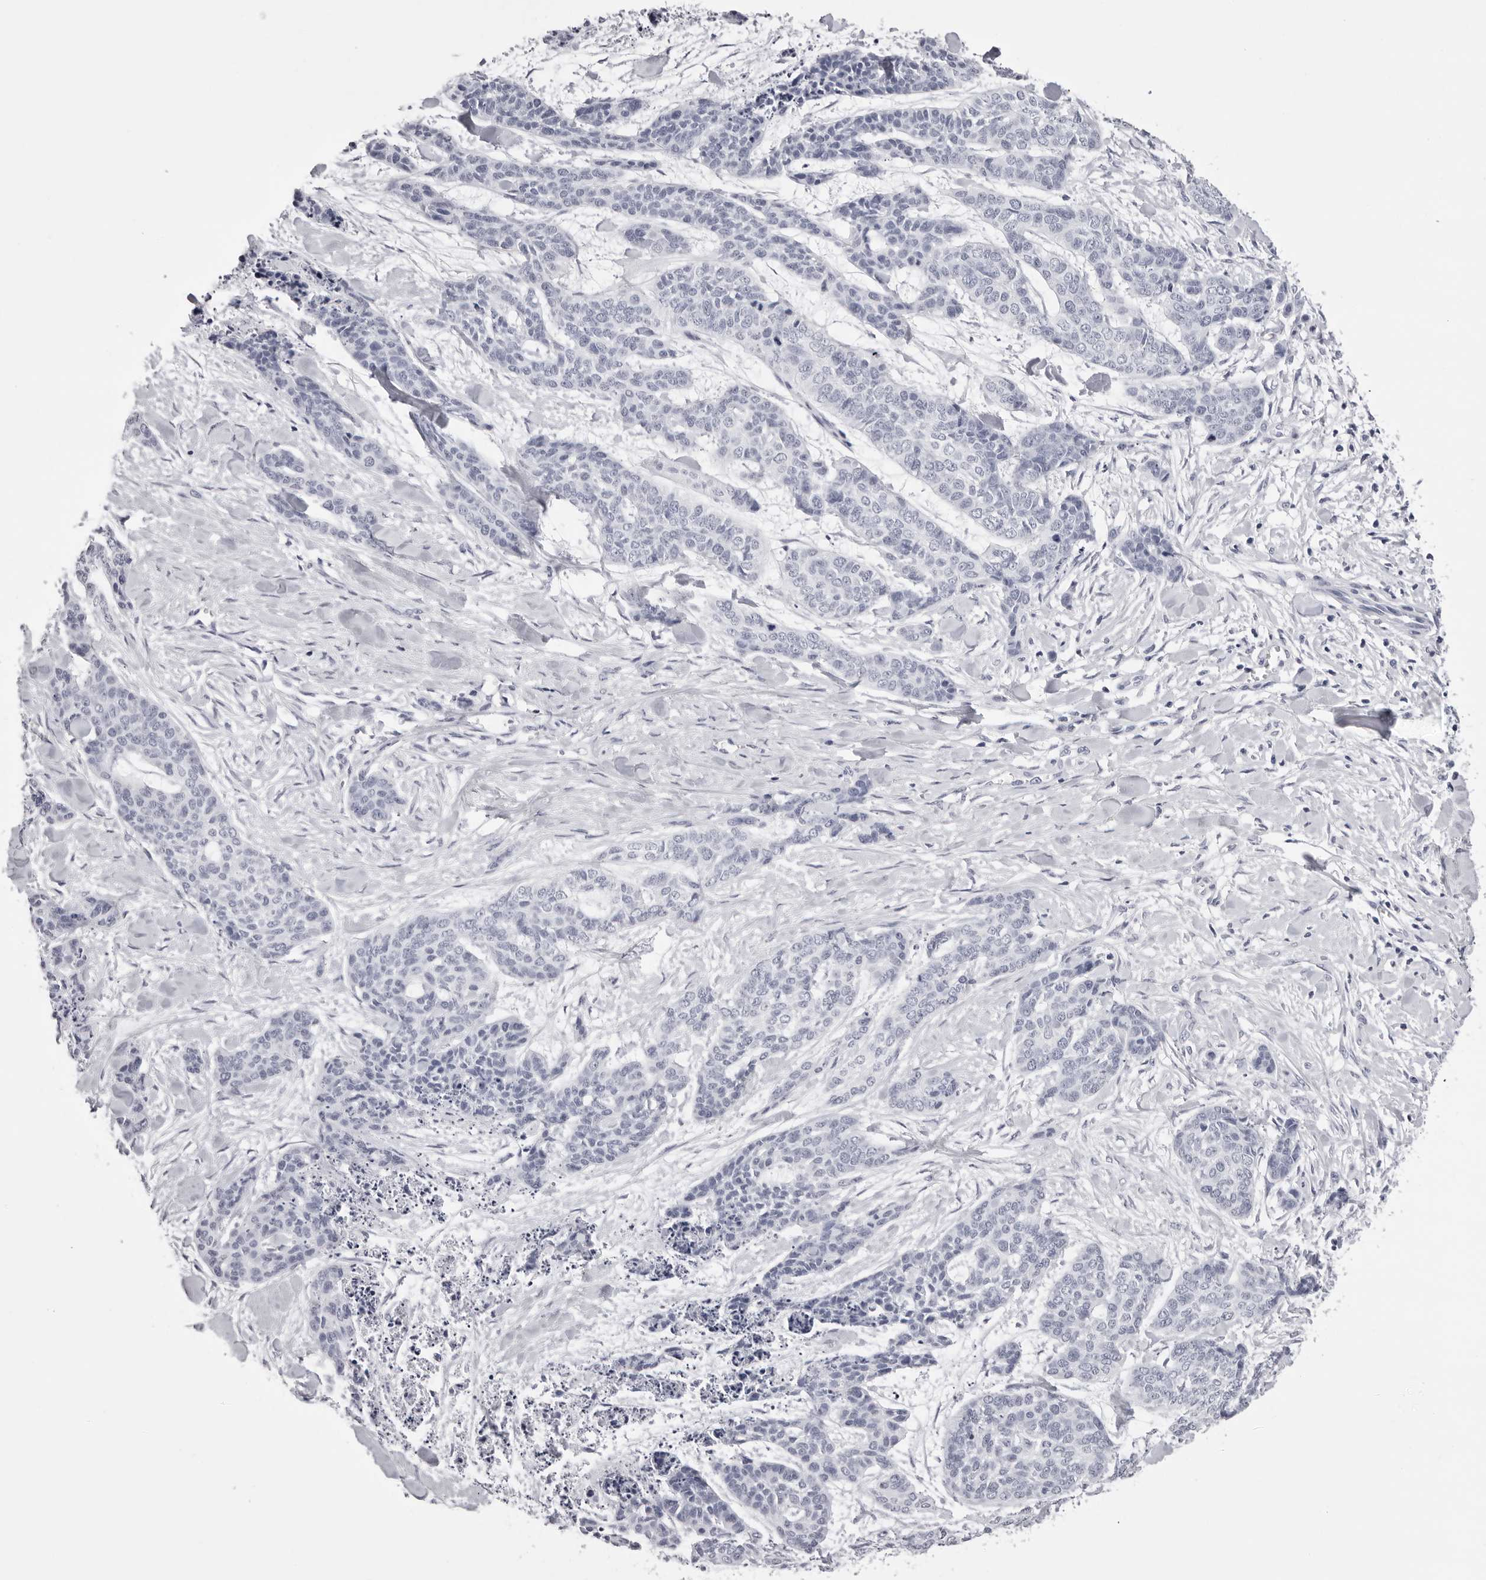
{"staining": {"intensity": "negative", "quantity": "none", "location": "none"}, "tissue": "skin cancer", "cell_type": "Tumor cells", "image_type": "cancer", "snomed": [{"axis": "morphology", "description": "Basal cell carcinoma"}, {"axis": "topography", "description": "Skin"}], "caption": "DAB immunohistochemical staining of human skin cancer displays no significant staining in tumor cells.", "gene": "RHO", "patient": {"sex": "female", "age": 64}}